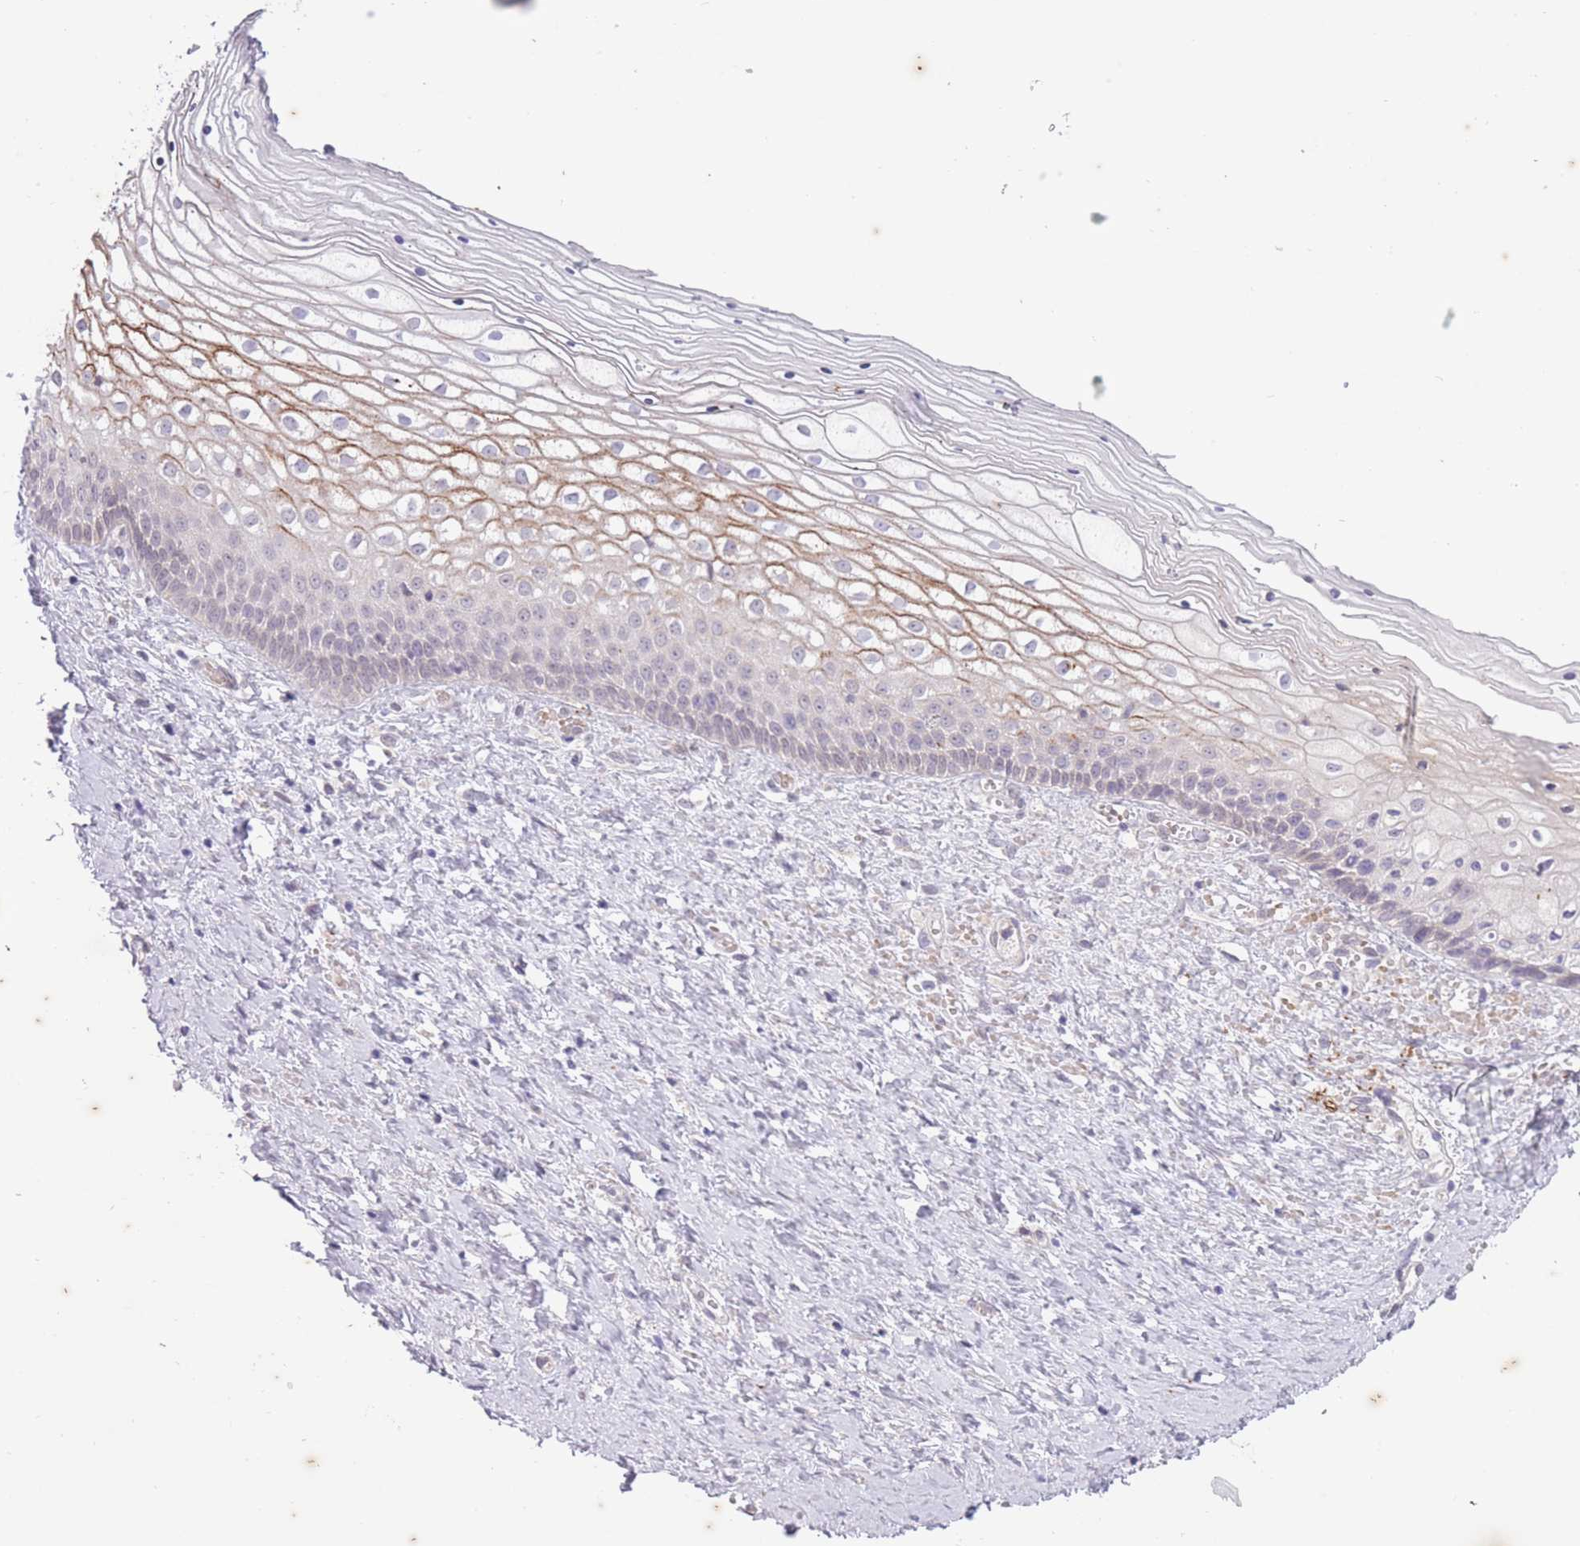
{"staining": {"intensity": "moderate", "quantity": "<25%", "location": "cytoplasmic/membranous"}, "tissue": "vagina", "cell_type": "Squamous epithelial cells", "image_type": "normal", "snomed": [{"axis": "morphology", "description": "Normal tissue, NOS"}, {"axis": "topography", "description": "Vagina"}], "caption": "The histopathology image exhibits immunohistochemical staining of benign vagina. There is moderate cytoplasmic/membranous staining is seen in about <25% of squamous epithelial cells.", "gene": "ARPIN", "patient": {"sex": "female", "age": 59}}